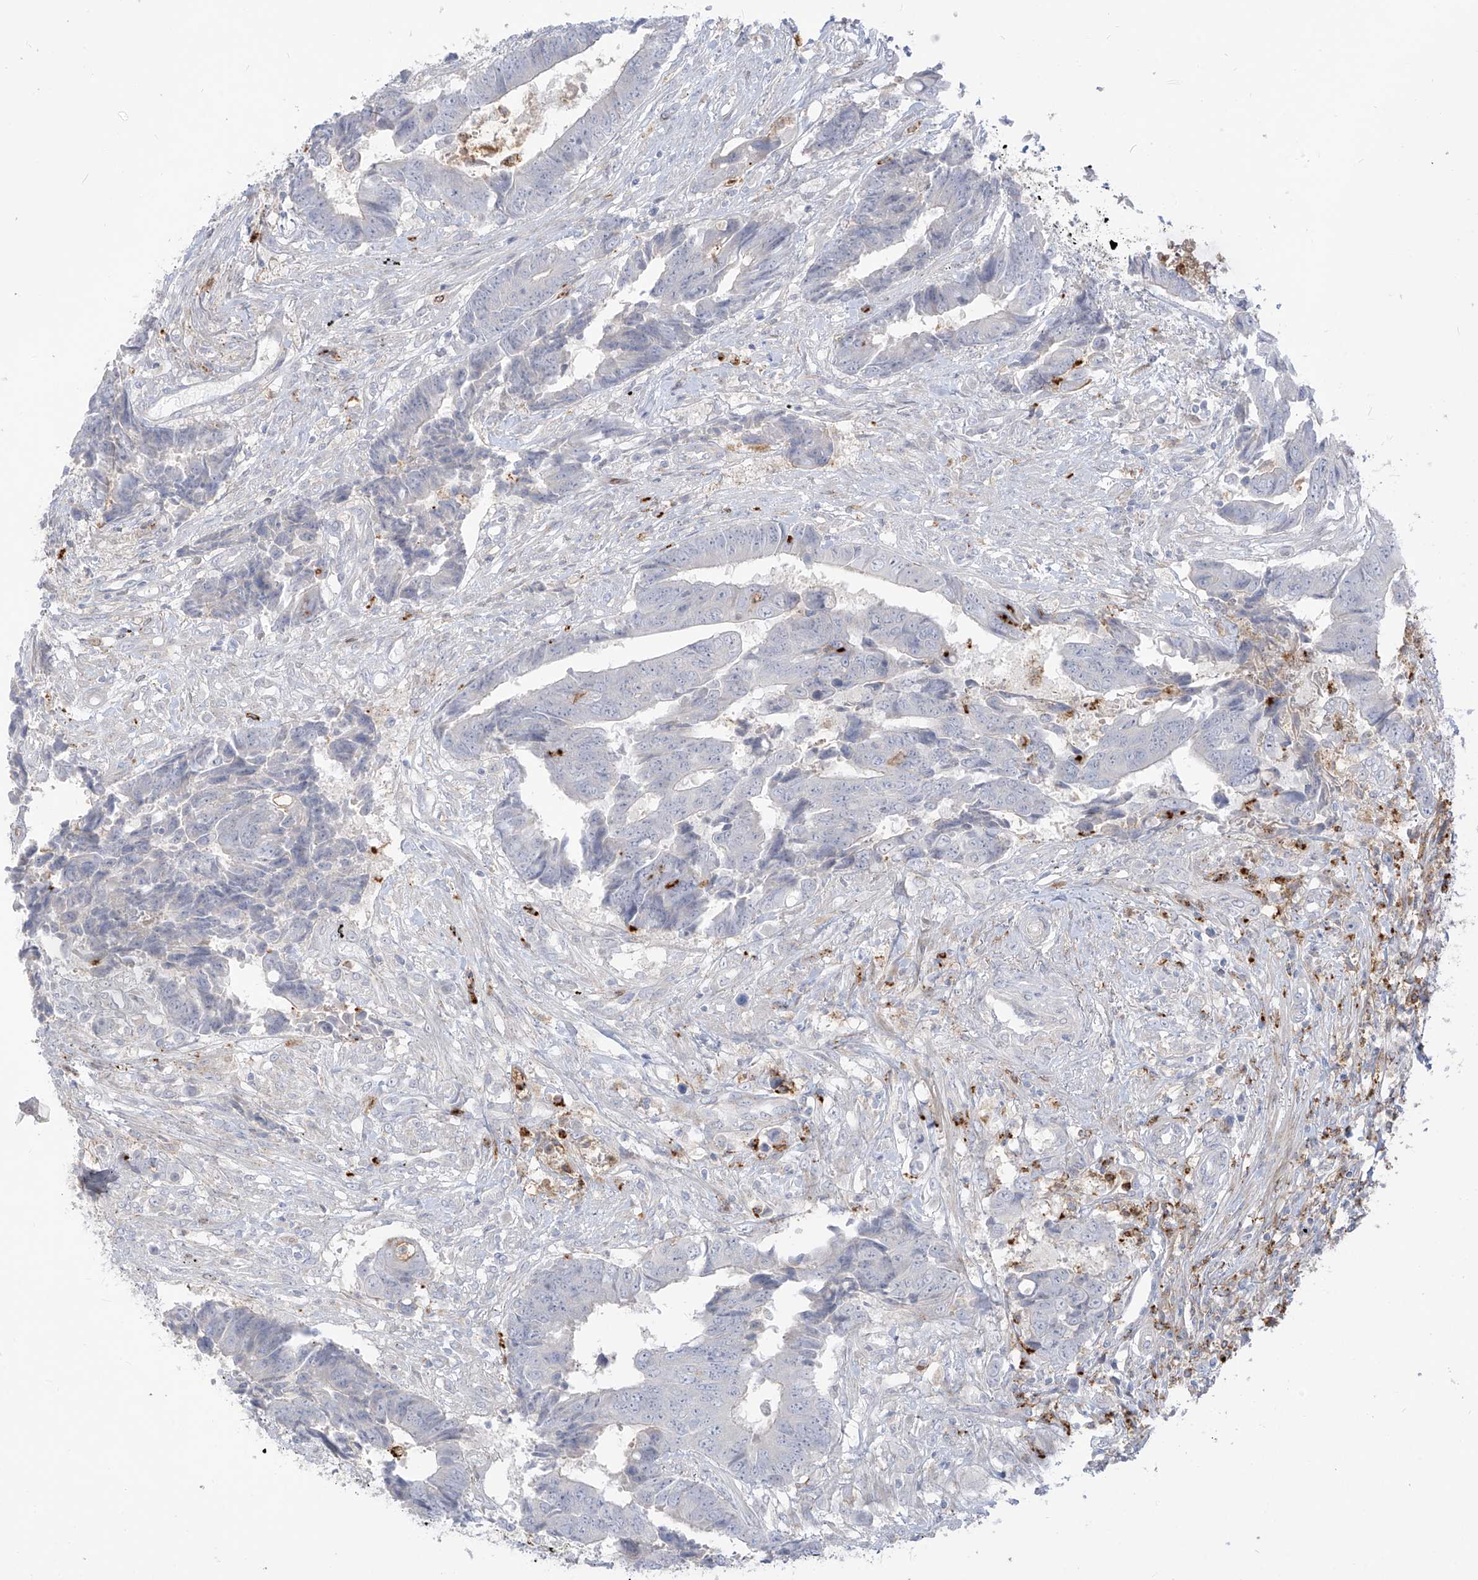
{"staining": {"intensity": "negative", "quantity": "none", "location": "none"}, "tissue": "colorectal cancer", "cell_type": "Tumor cells", "image_type": "cancer", "snomed": [{"axis": "morphology", "description": "Adenocarcinoma, NOS"}, {"axis": "topography", "description": "Rectum"}], "caption": "Immunohistochemical staining of human colorectal adenocarcinoma reveals no significant expression in tumor cells.", "gene": "NOTO", "patient": {"sex": "male", "age": 84}}